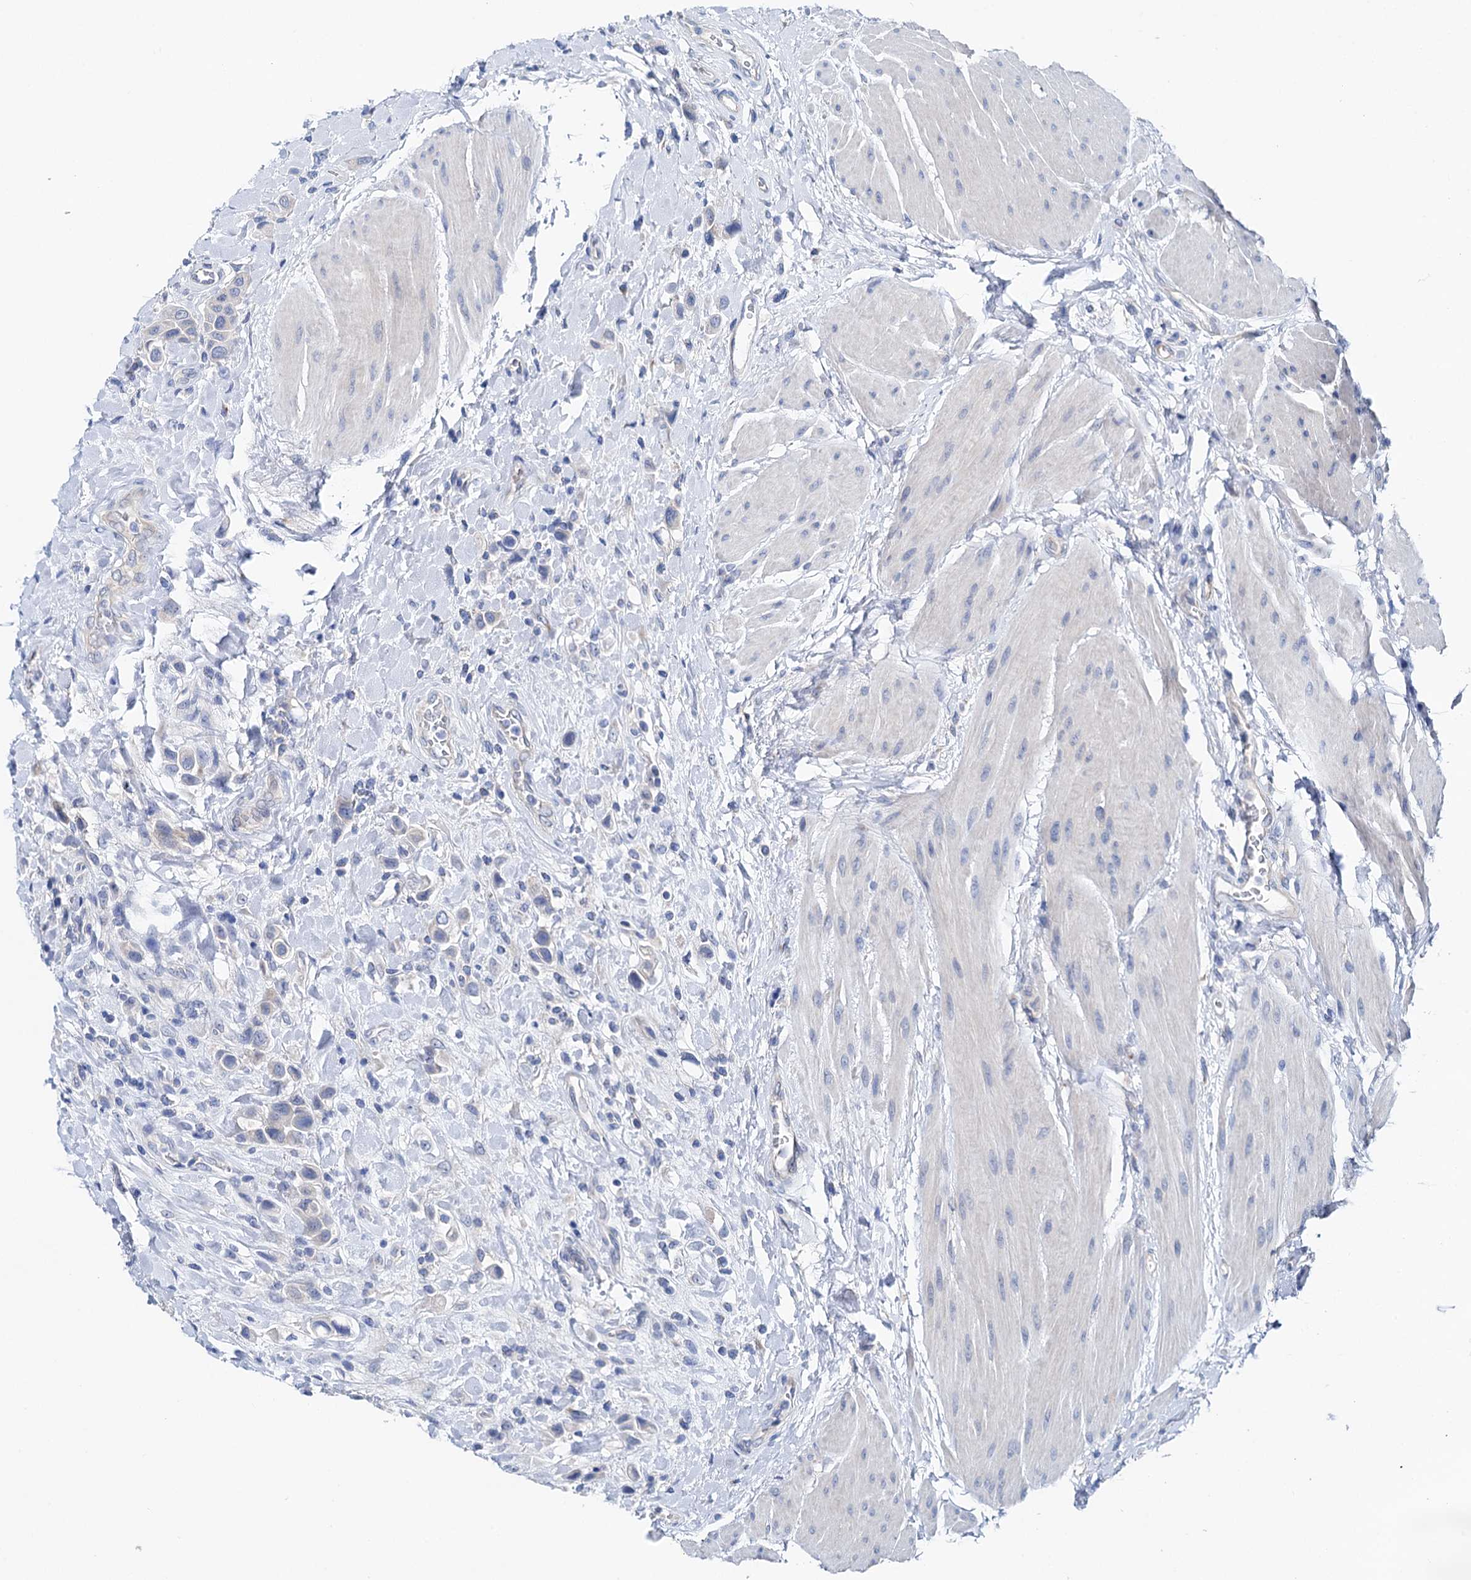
{"staining": {"intensity": "negative", "quantity": "none", "location": "none"}, "tissue": "urothelial cancer", "cell_type": "Tumor cells", "image_type": "cancer", "snomed": [{"axis": "morphology", "description": "Urothelial carcinoma, High grade"}, {"axis": "topography", "description": "Urinary bladder"}], "caption": "Immunohistochemical staining of human high-grade urothelial carcinoma reveals no significant positivity in tumor cells.", "gene": "SHROOM1", "patient": {"sex": "male", "age": 50}}